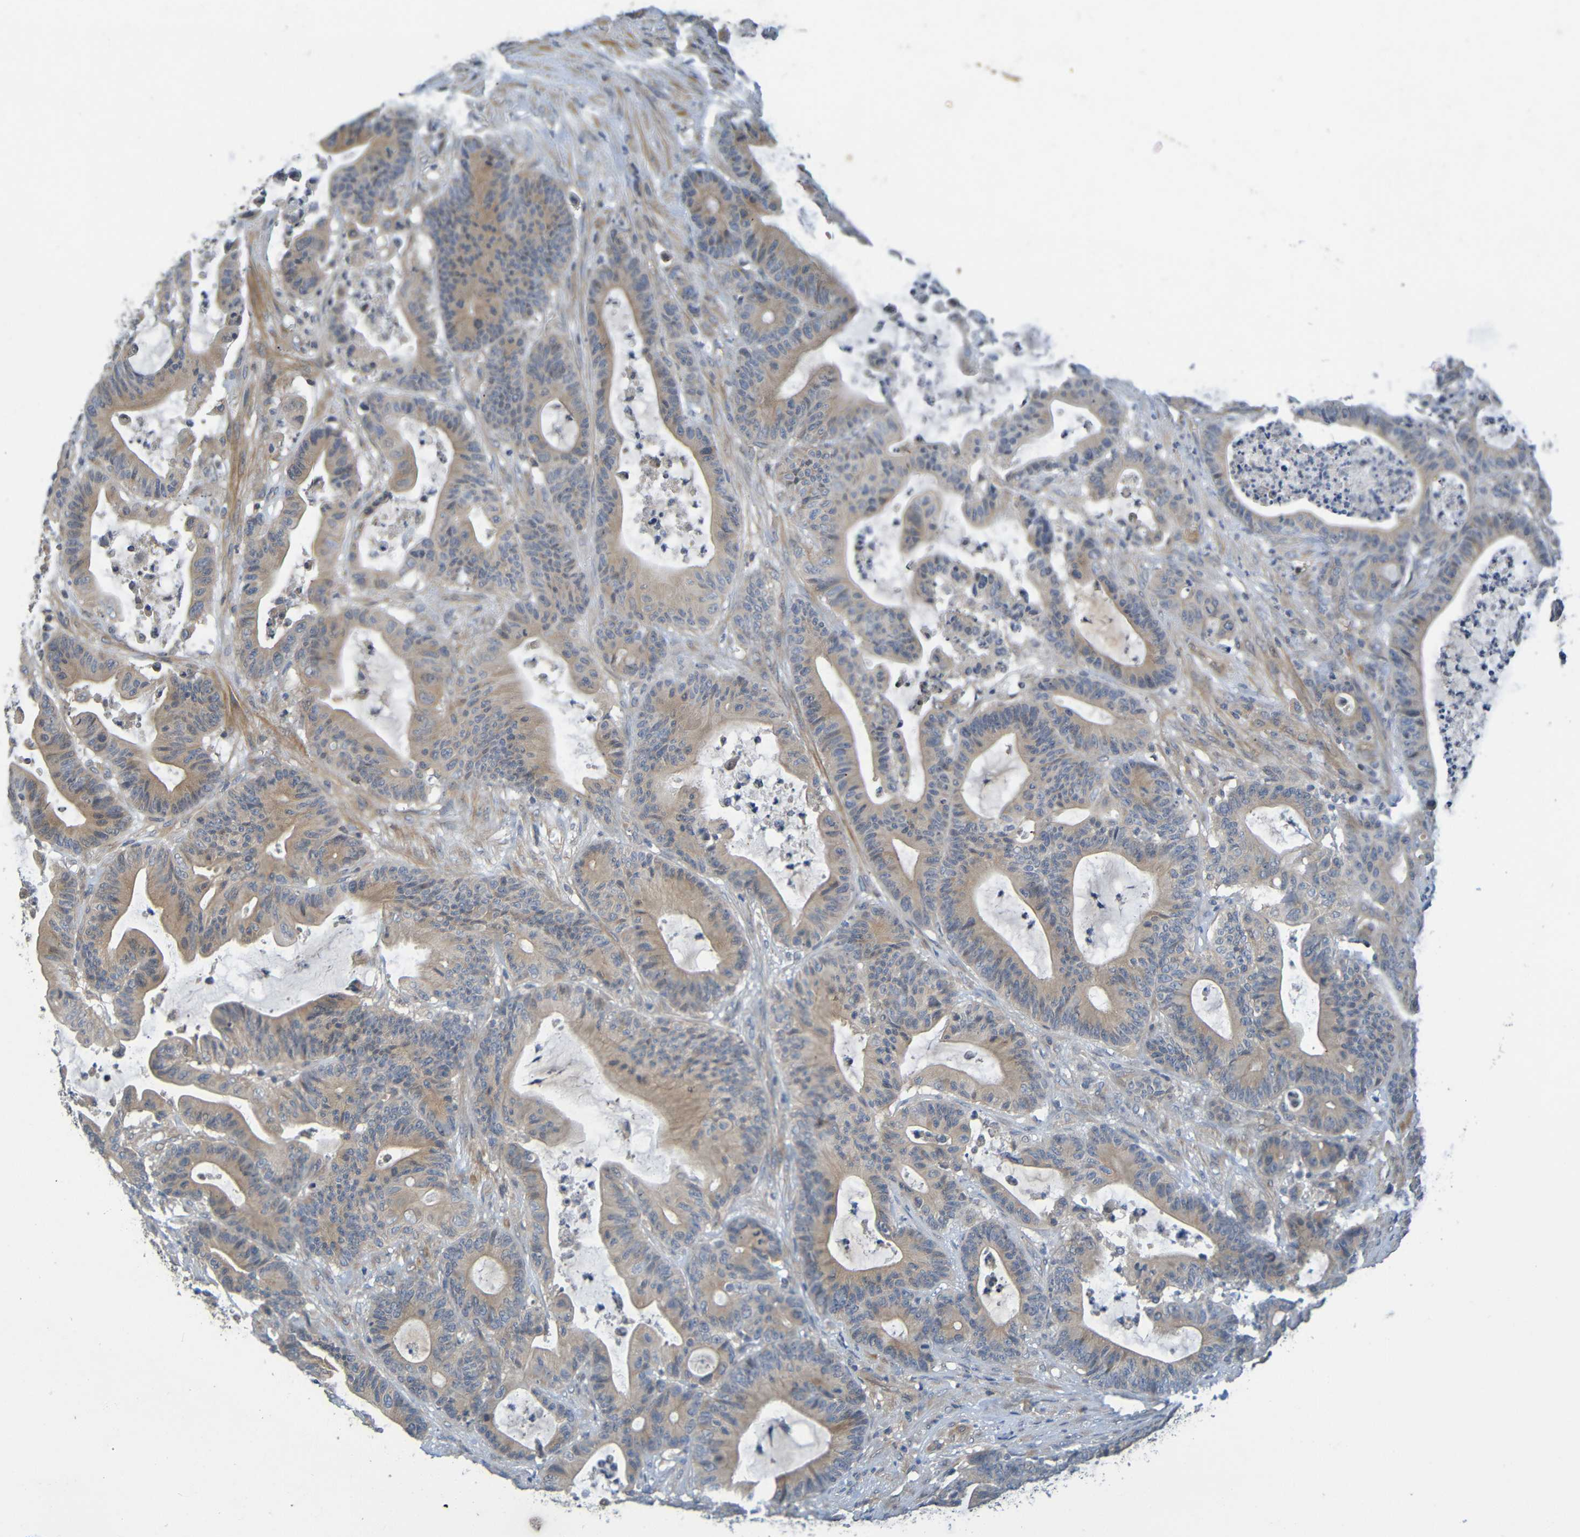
{"staining": {"intensity": "weak", "quantity": ">75%", "location": "cytoplasmic/membranous"}, "tissue": "colorectal cancer", "cell_type": "Tumor cells", "image_type": "cancer", "snomed": [{"axis": "morphology", "description": "Adenocarcinoma, NOS"}, {"axis": "topography", "description": "Colon"}], "caption": "Adenocarcinoma (colorectal) stained with DAB IHC exhibits low levels of weak cytoplasmic/membranous expression in about >75% of tumor cells.", "gene": "CYP4F2", "patient": {"sex": "female", "age": 84}}